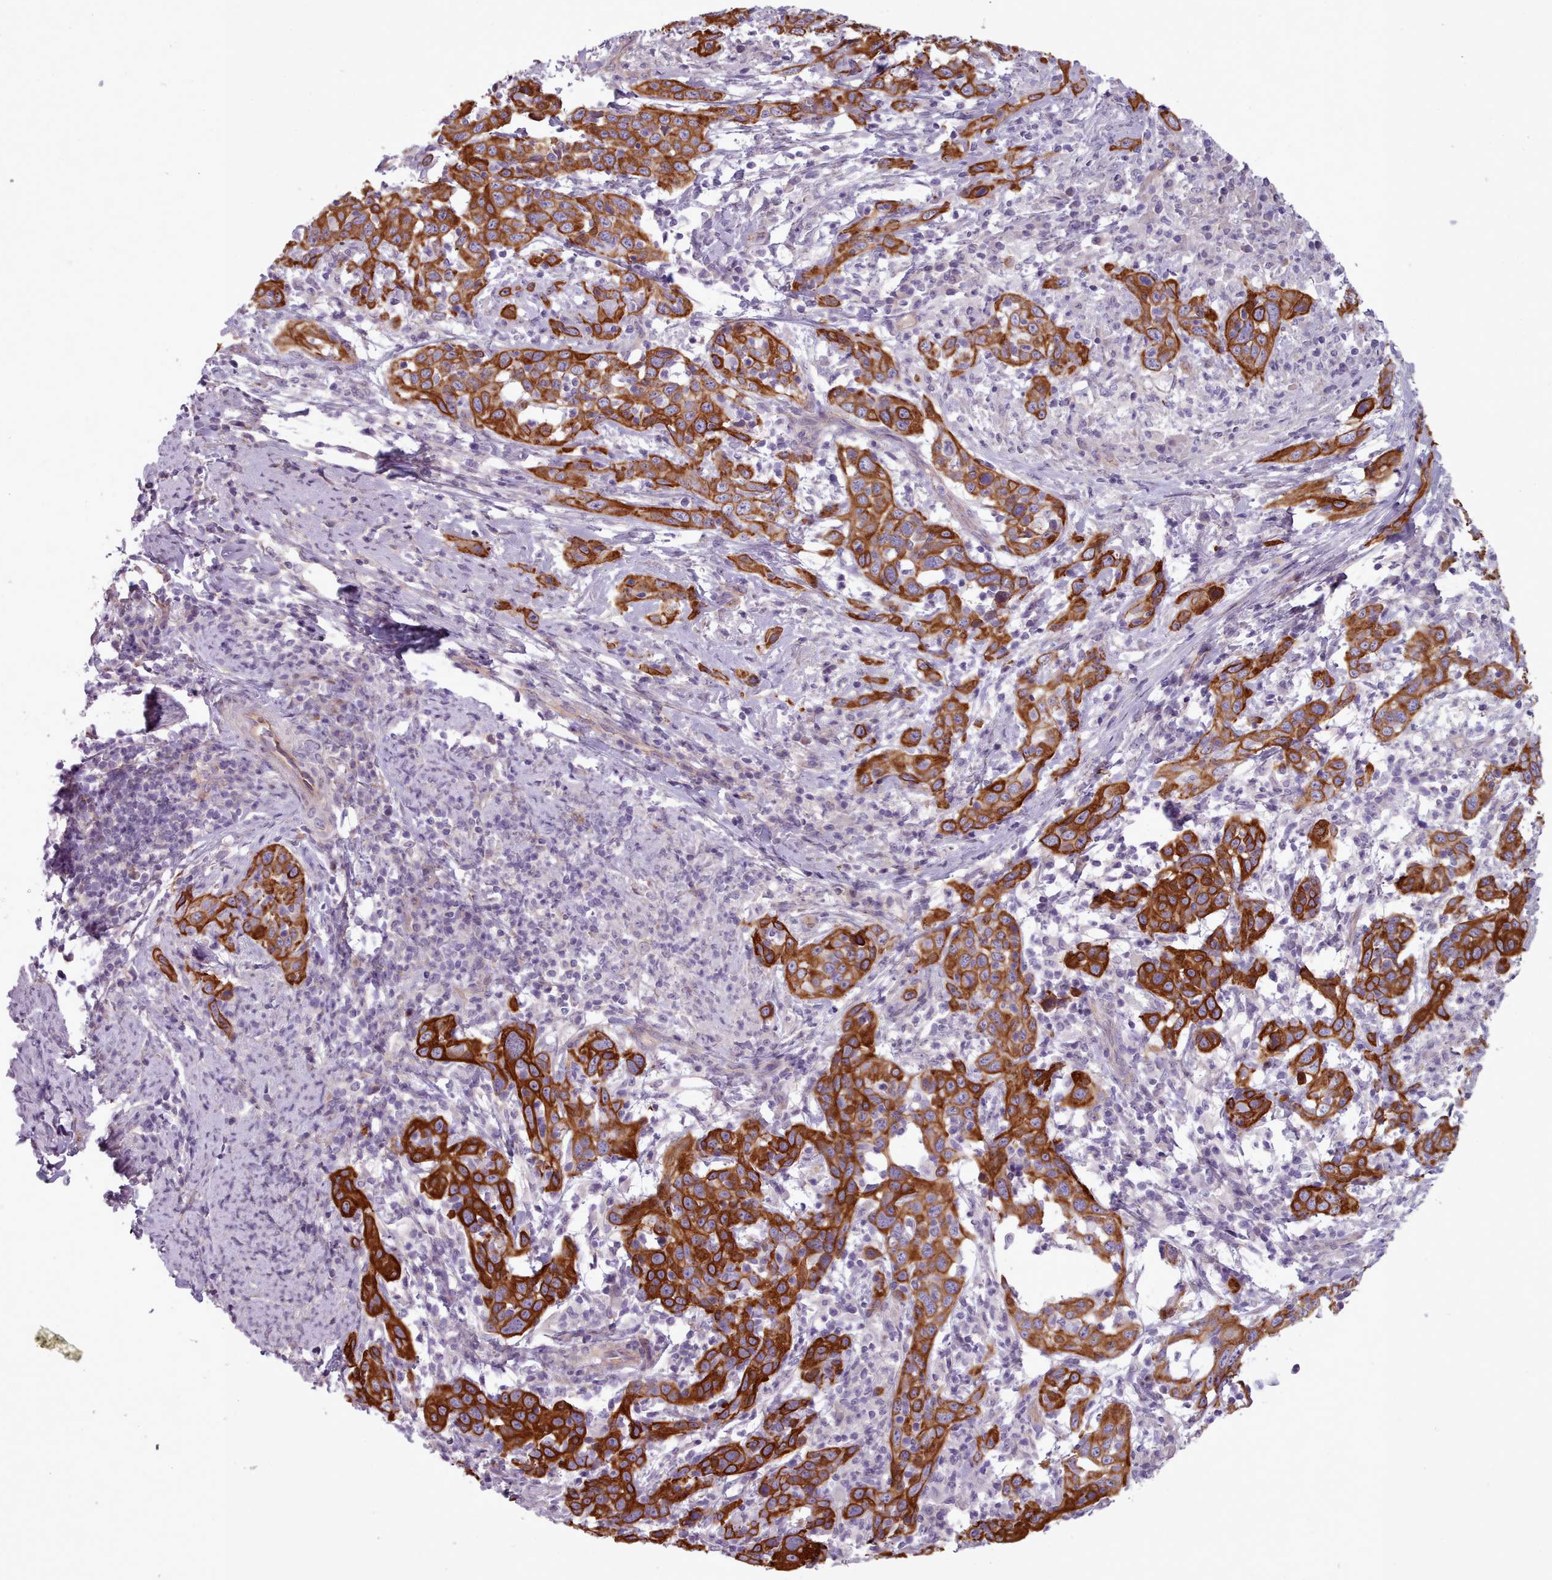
{"staining": {"intensity": "strong", "quantity": ">75%", "location": "cytoplasmic/membranous"}, "tissue": "cervical cancer", "cell_type": "Tumor cells", "image_type": "cancer", "snomed": [{"axis": "morphology", "description": "Squamous cell carcinoma, NOS"}, {"axis": "topography", "description": "Cervix"}], "caption": "There is high levels of strong cytoplasmic/membranous expression in tumor cells of cervical cancer, as demonstrated by immunohistochemical staining (brown color).", "gene": "PLD4", "patient": {"sex": "female", "age": 46}}